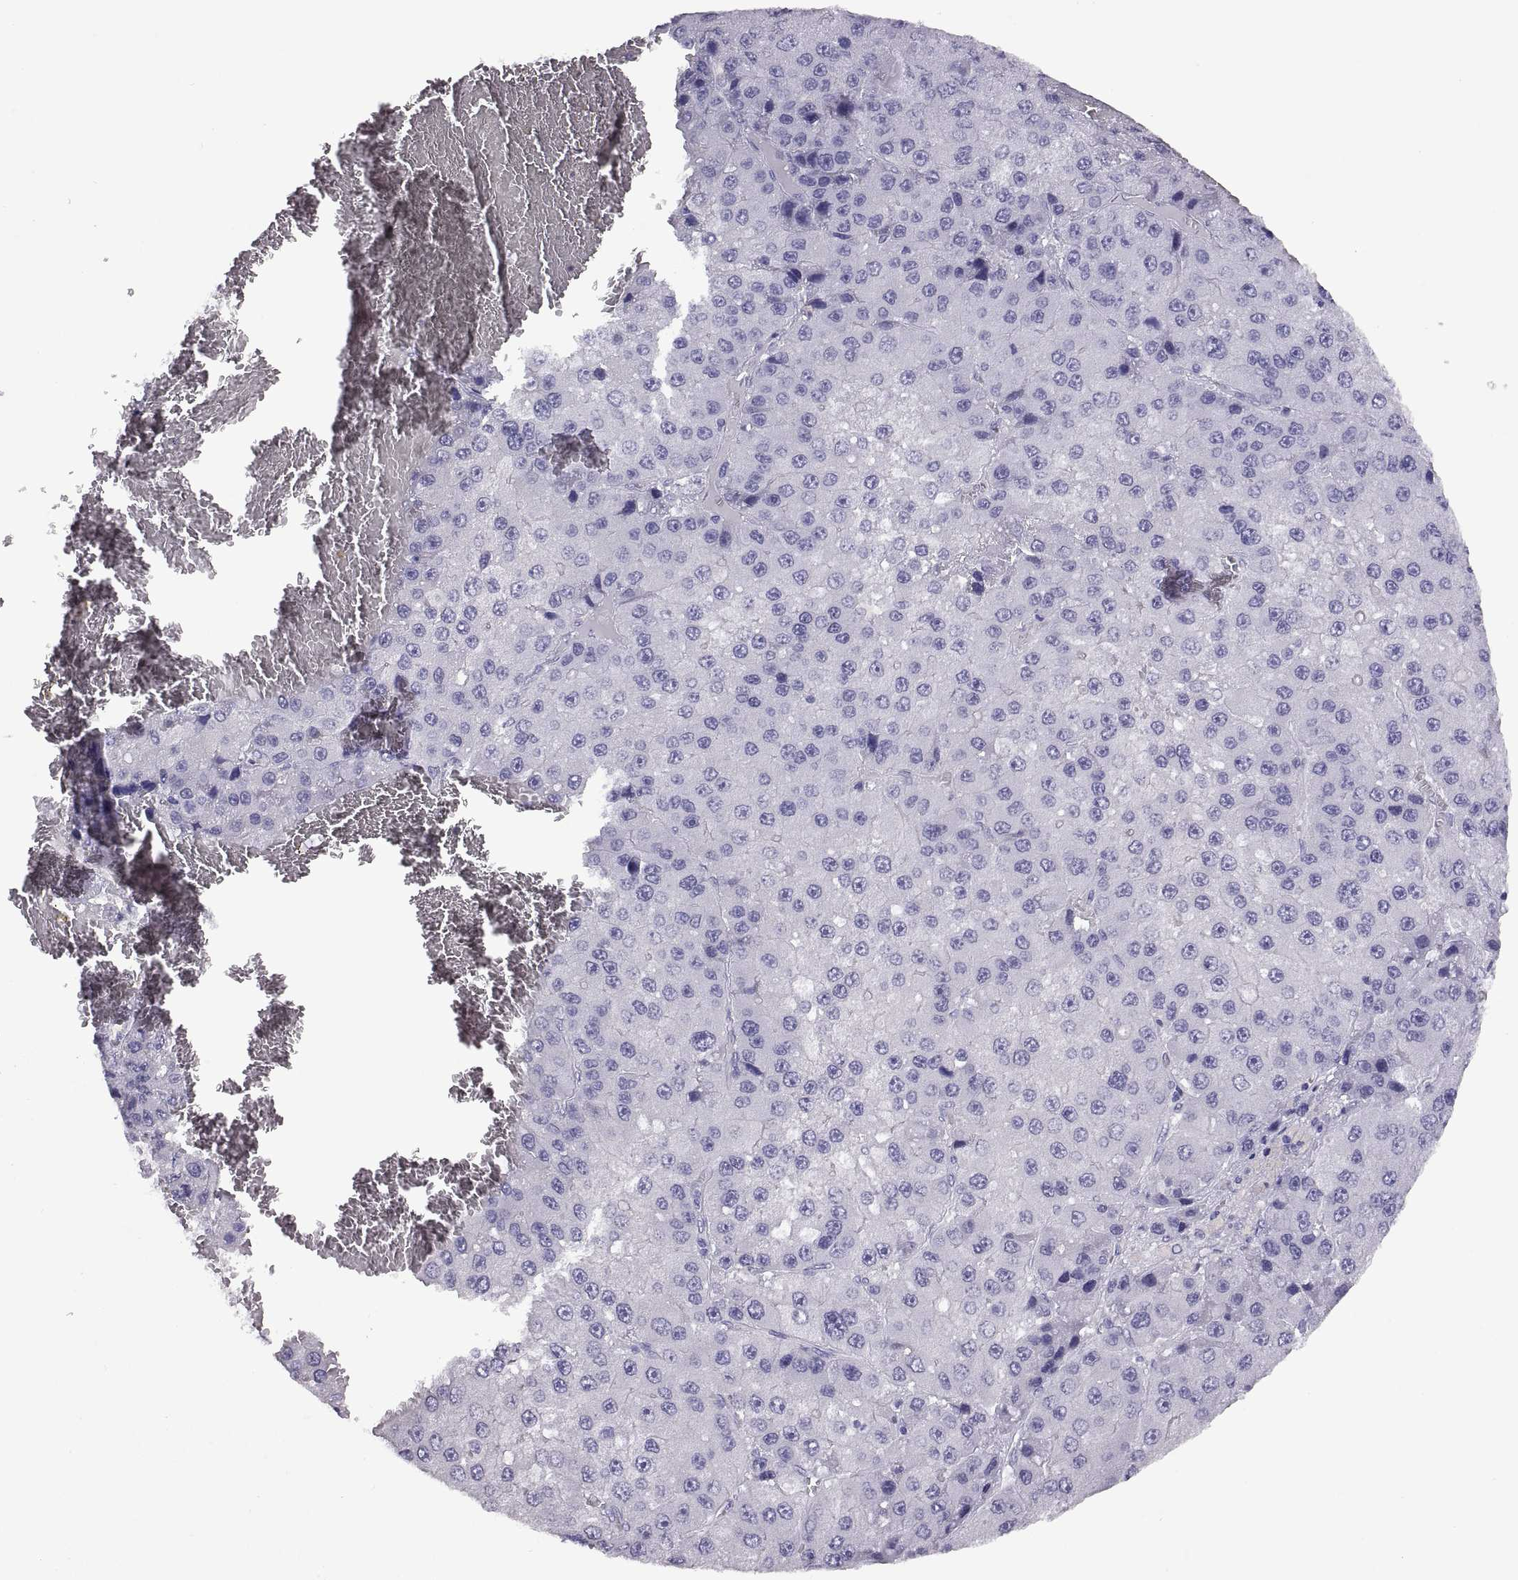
{"staining": {"intensity": "negative", "quantity": "none", "location": "none"}, "tissue": "liver cancer", "cell_type": "Tumor cells", "image_type": "cancer", "snomed": [{"axis": "morphology", "description": "Carcinoma, Hepatocellular, NOS"}, {"axis": "topography", "description": "Liver"}], "caption": "Tumor cells are negative for brown protein staining in liver cancer (hepatocellular carcinoma). (Brightfield microscopy of DAB (3,3'-diaminobenzidine) IHC at high magnification).", "gene": "RGS20", "patient": {"sex": "female", "age": 73}}